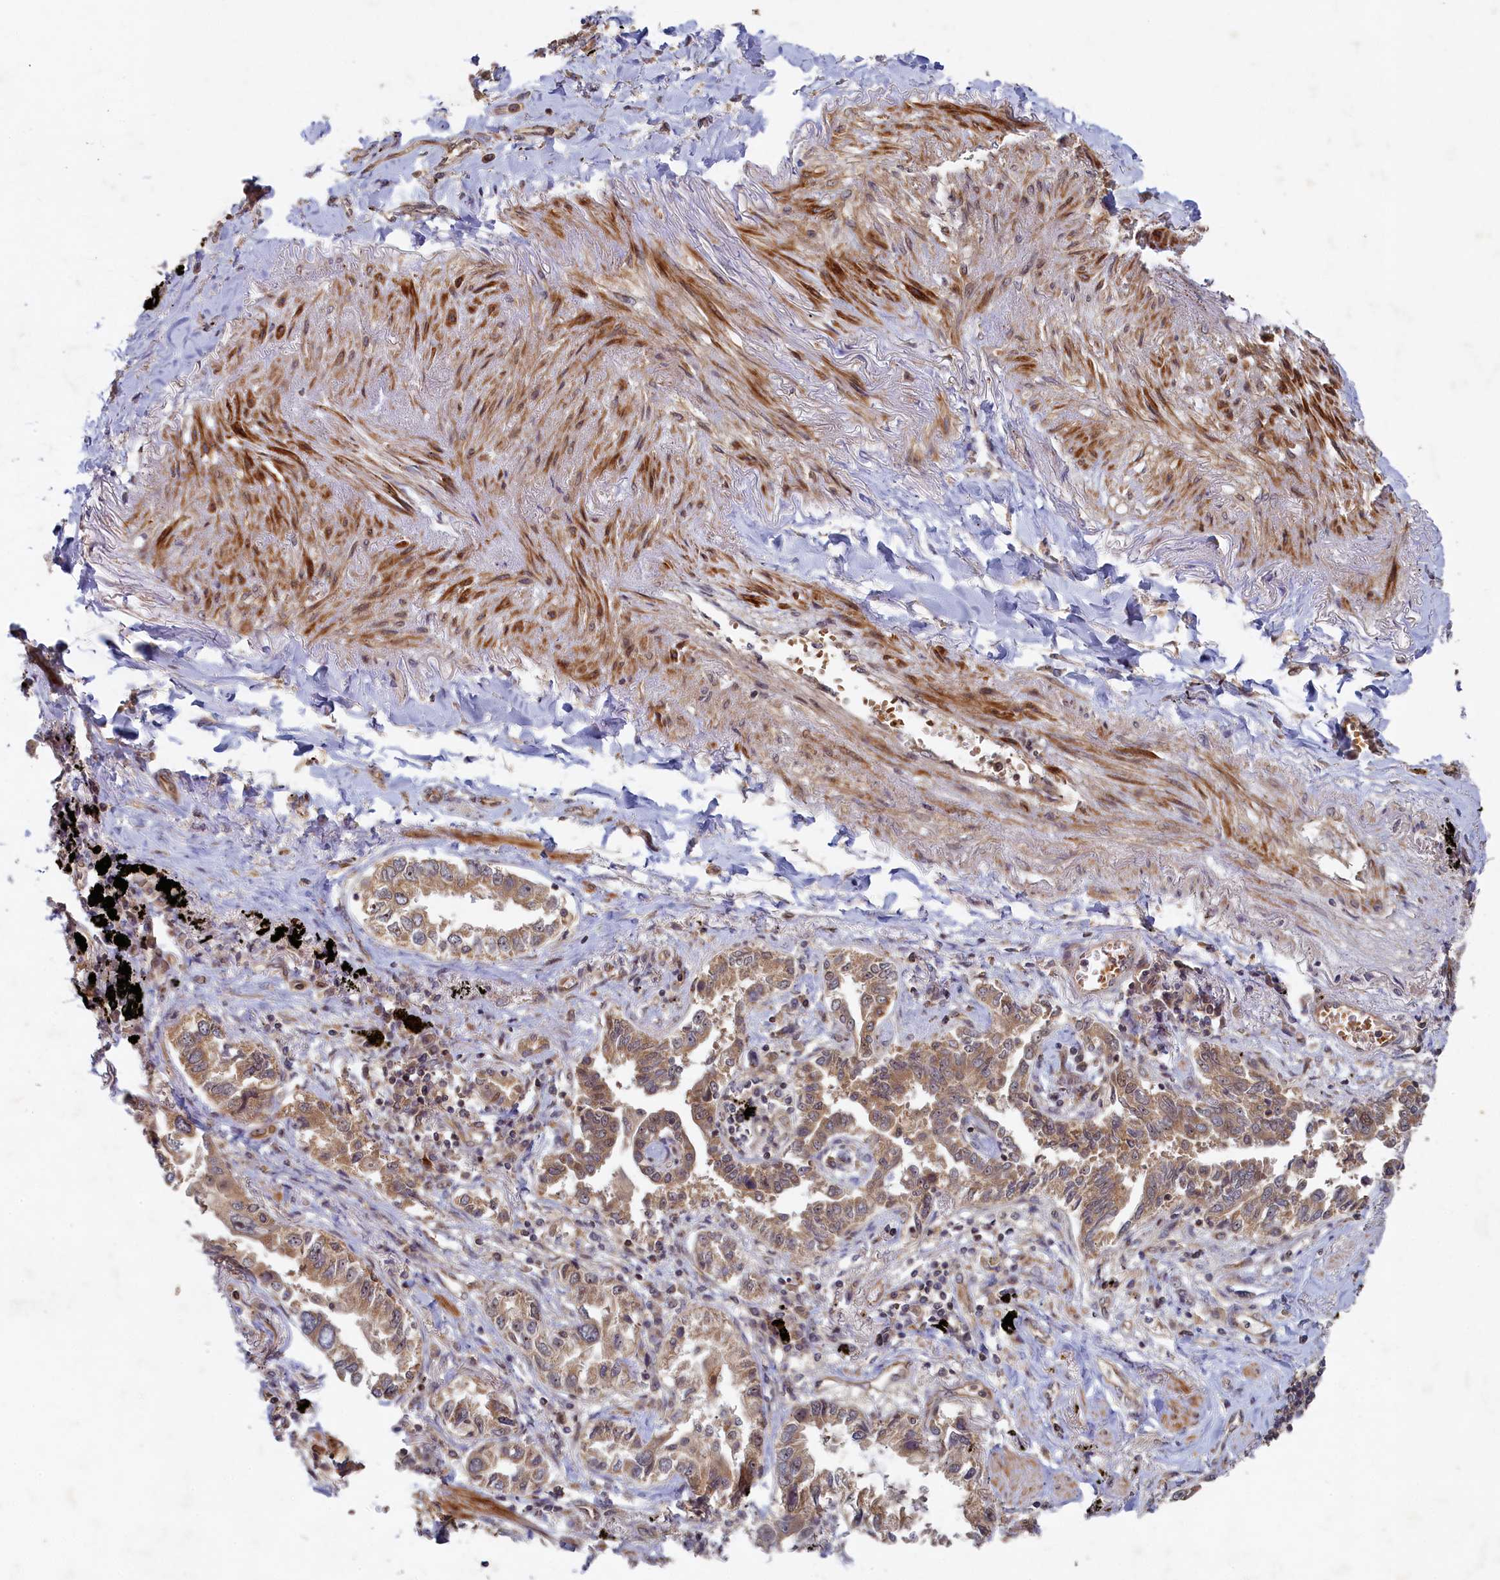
{"staining": {"intensity": "moderate", "quantity": ">75%", "location": "cytoplasmic/membranous"}, "tissue": "lung cancer", "cell_type": "Tumor cells", "image_type": "cancer", "snomed": [{"axis": "morphology", "description": "Adenocarcinoma, NOS"}, {"axis": "topography", "description": "Lung"}], "caption": "Lung adenocarcinoma stained for a protein (brown) shows moderate cytoplasmic/membranous positive expression in approximately >75% of tumor cells.", "gene": "CEP20", "patient": {"sex": "male", "age": 67}}